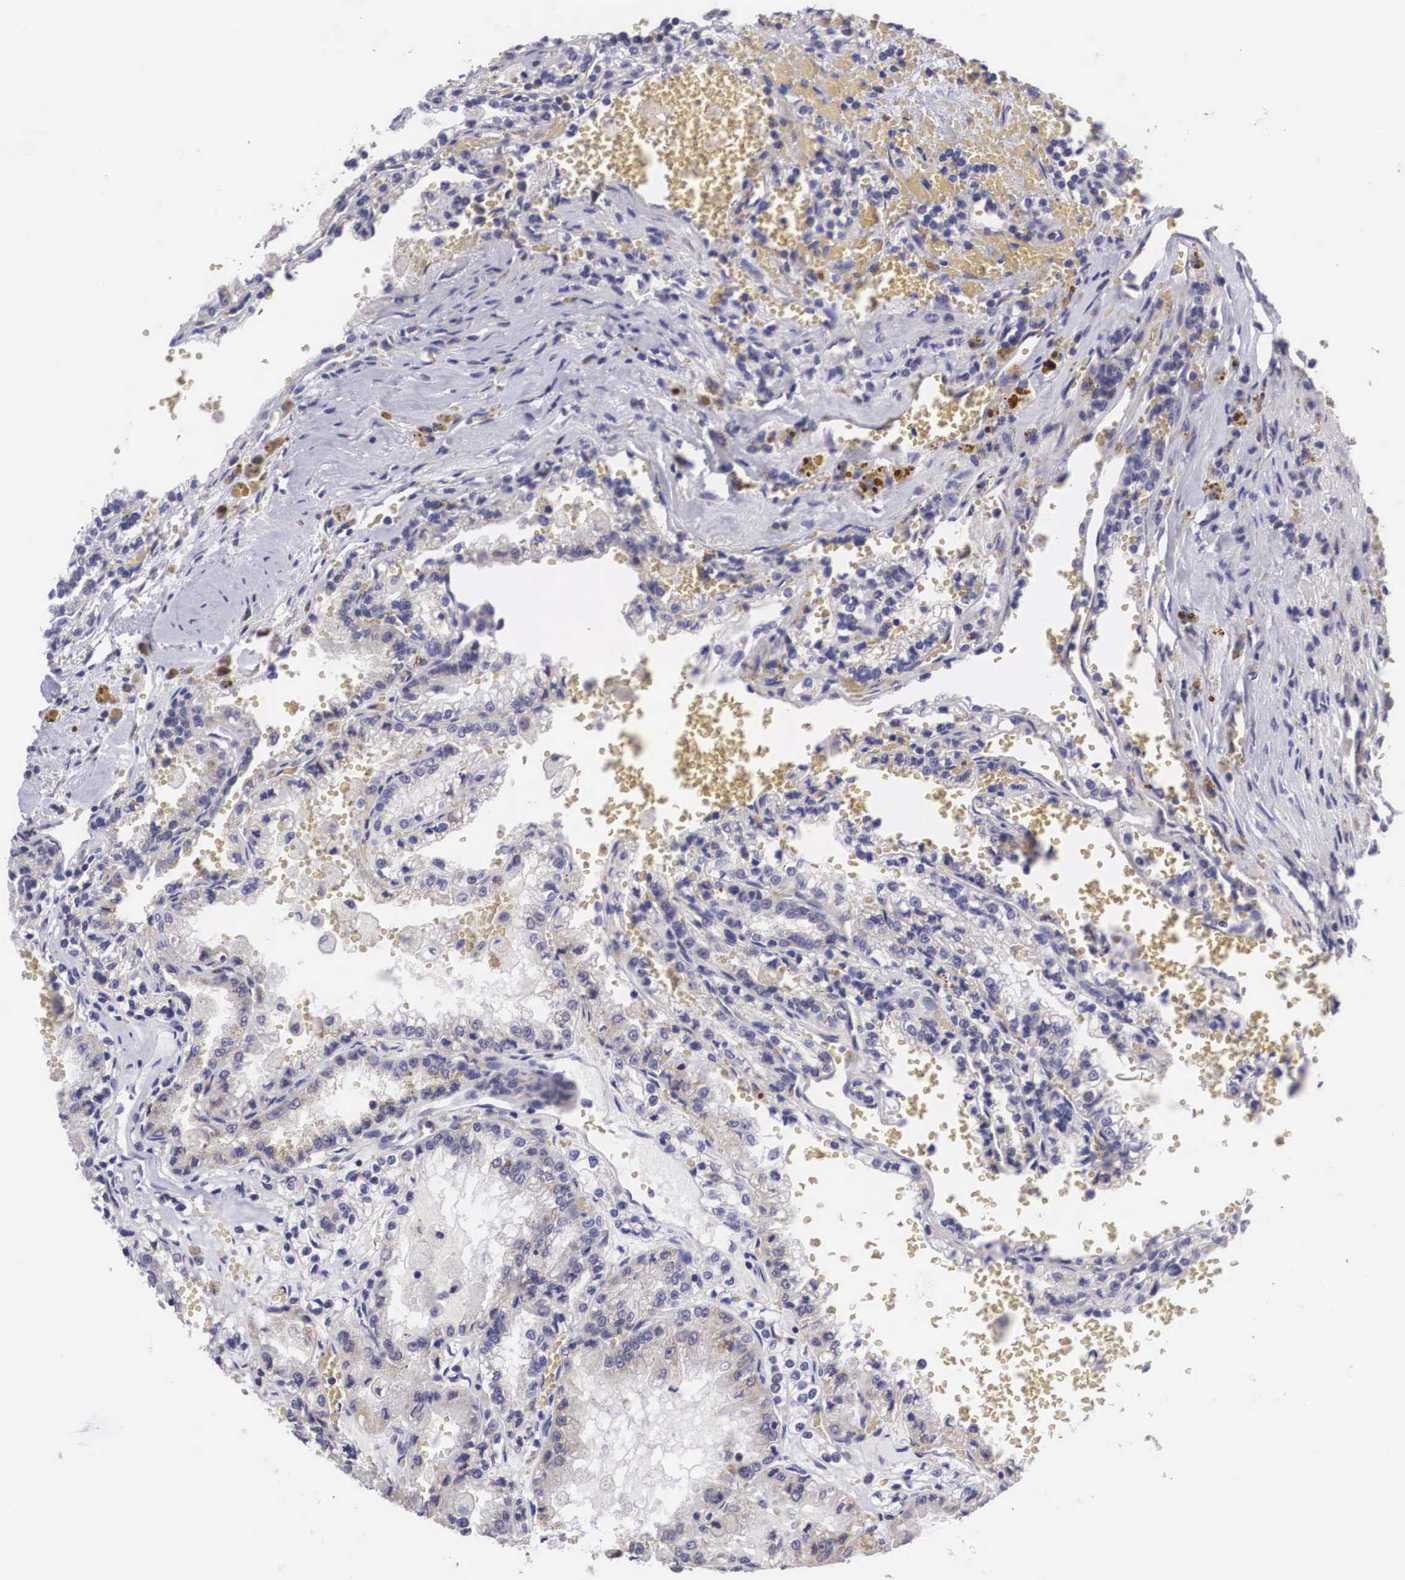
{"staining": {"intensity": "negative", "quantity": "none", "location": "none"}, "tissue": "renal cancer", "cell_type": "Tumor cells", "image_type": "cancer", "snomed": [{"axis": "morphology", "description": "Adenocarcinoma, NOS"}, {"axis": "topography", "description": "Kidney"}], "caption": "High power microscopy image of an immunohistochemistry image of renal adenocarcinoma, revealing no significant positivity in tumor cells. (Immunohistochemistry (ihc), brightfield microscopy, high magnification).", "gene": "ARG2", "patient": {"sex": "female", "age": 56}}